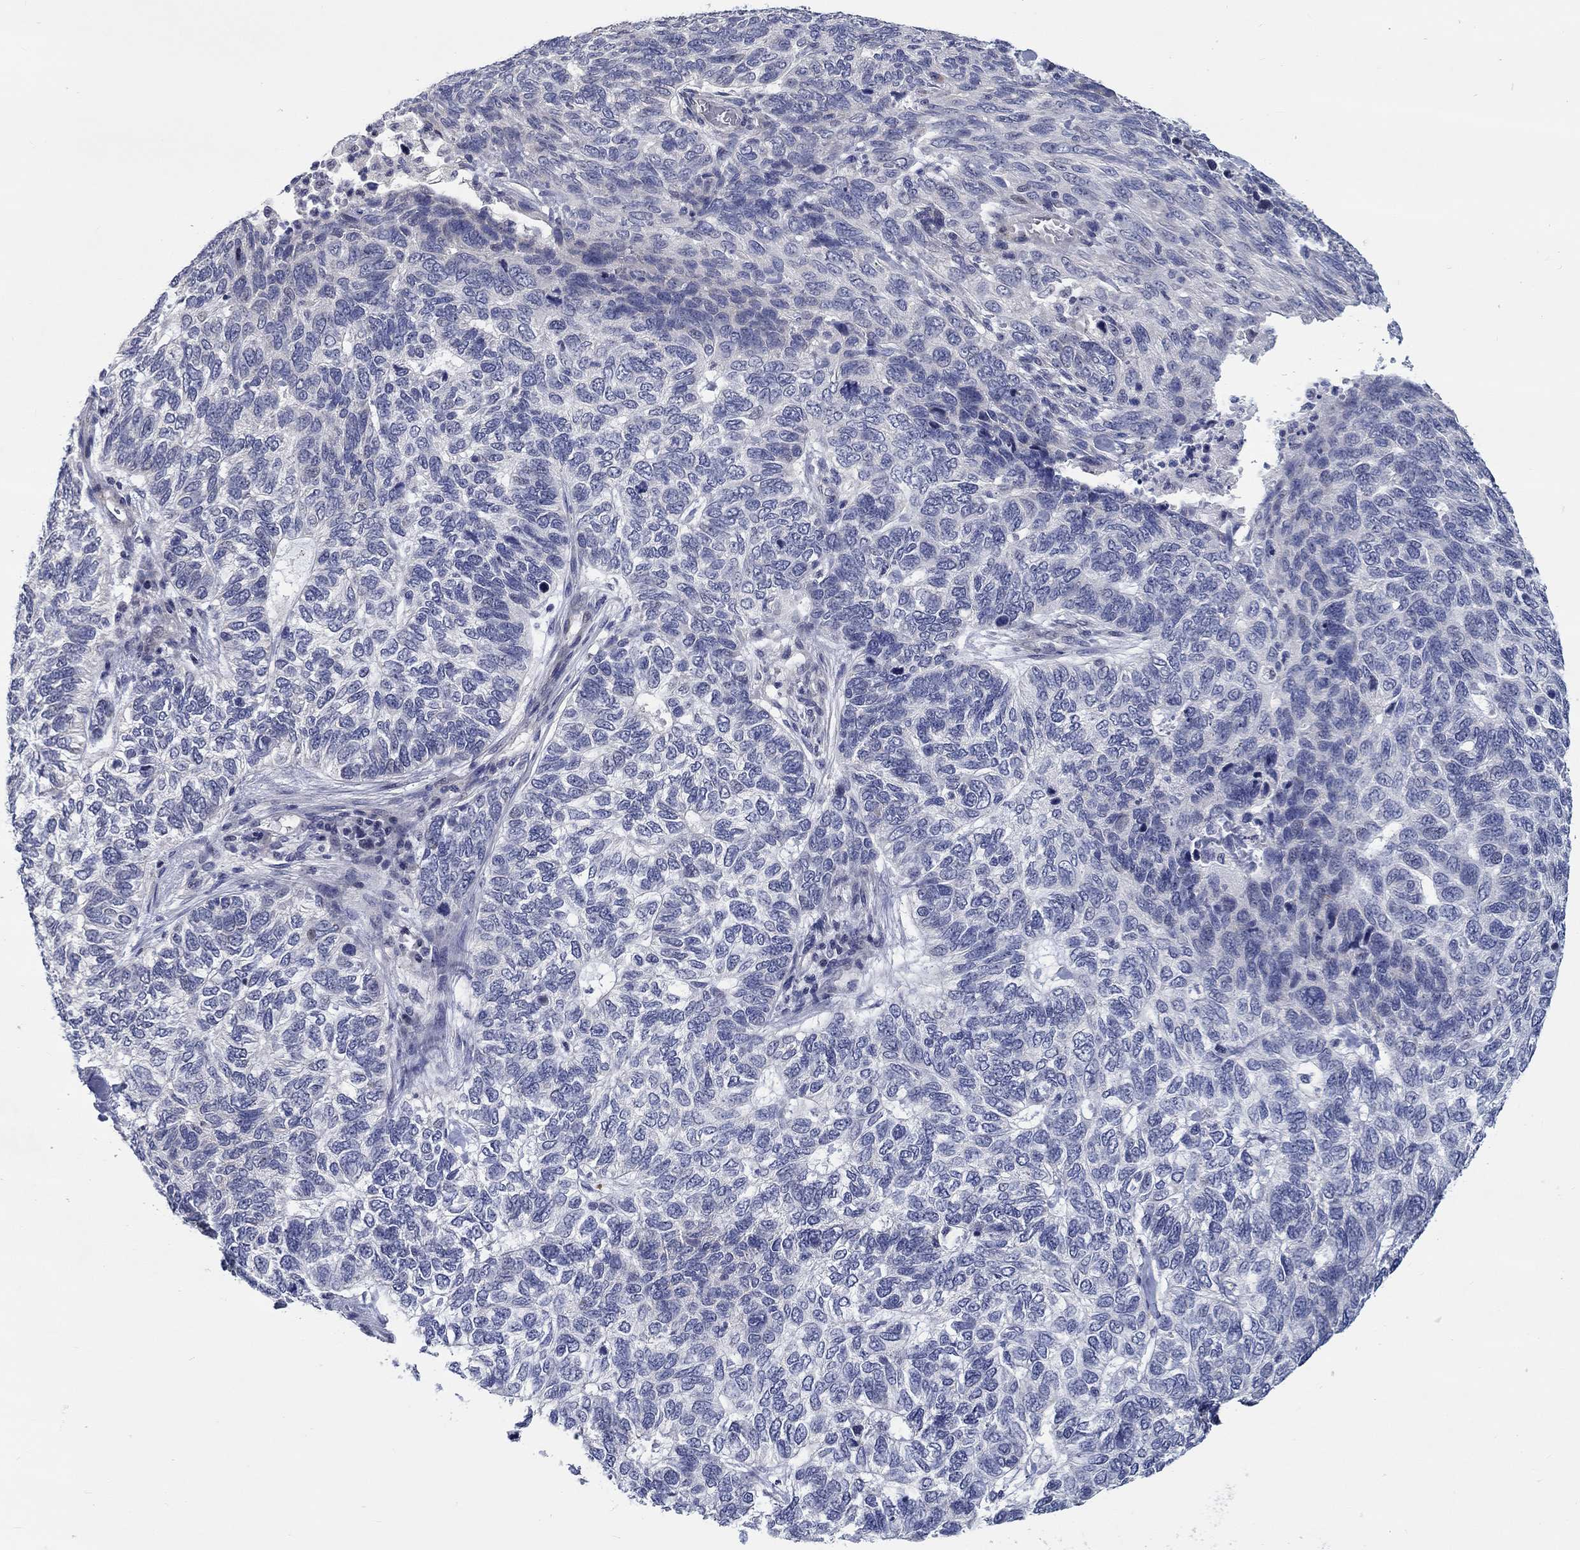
{"staining": {"intensity": "negative", "quantity": "none", "location": "none"}, "tissue": "skin cancer", "cell_type": "Tumor cells", "image_type": "cancer", "snomed": [{"axis": "morphology", "description": "Basal cell carcinoma"}, {"axis": "topography", "description": "Skin"}], "caption": "DAB (3,3'-diaminobenzidine) immunohistochemical staining of human skin cancer displays no significant staining in tumor cells. (DAB (3,3'-diaminobenzidine) immunohistochemistry with hematoxylin counter stain).", "gene": "SMIM18", "patient": {"sex": "female", "age": 65}}